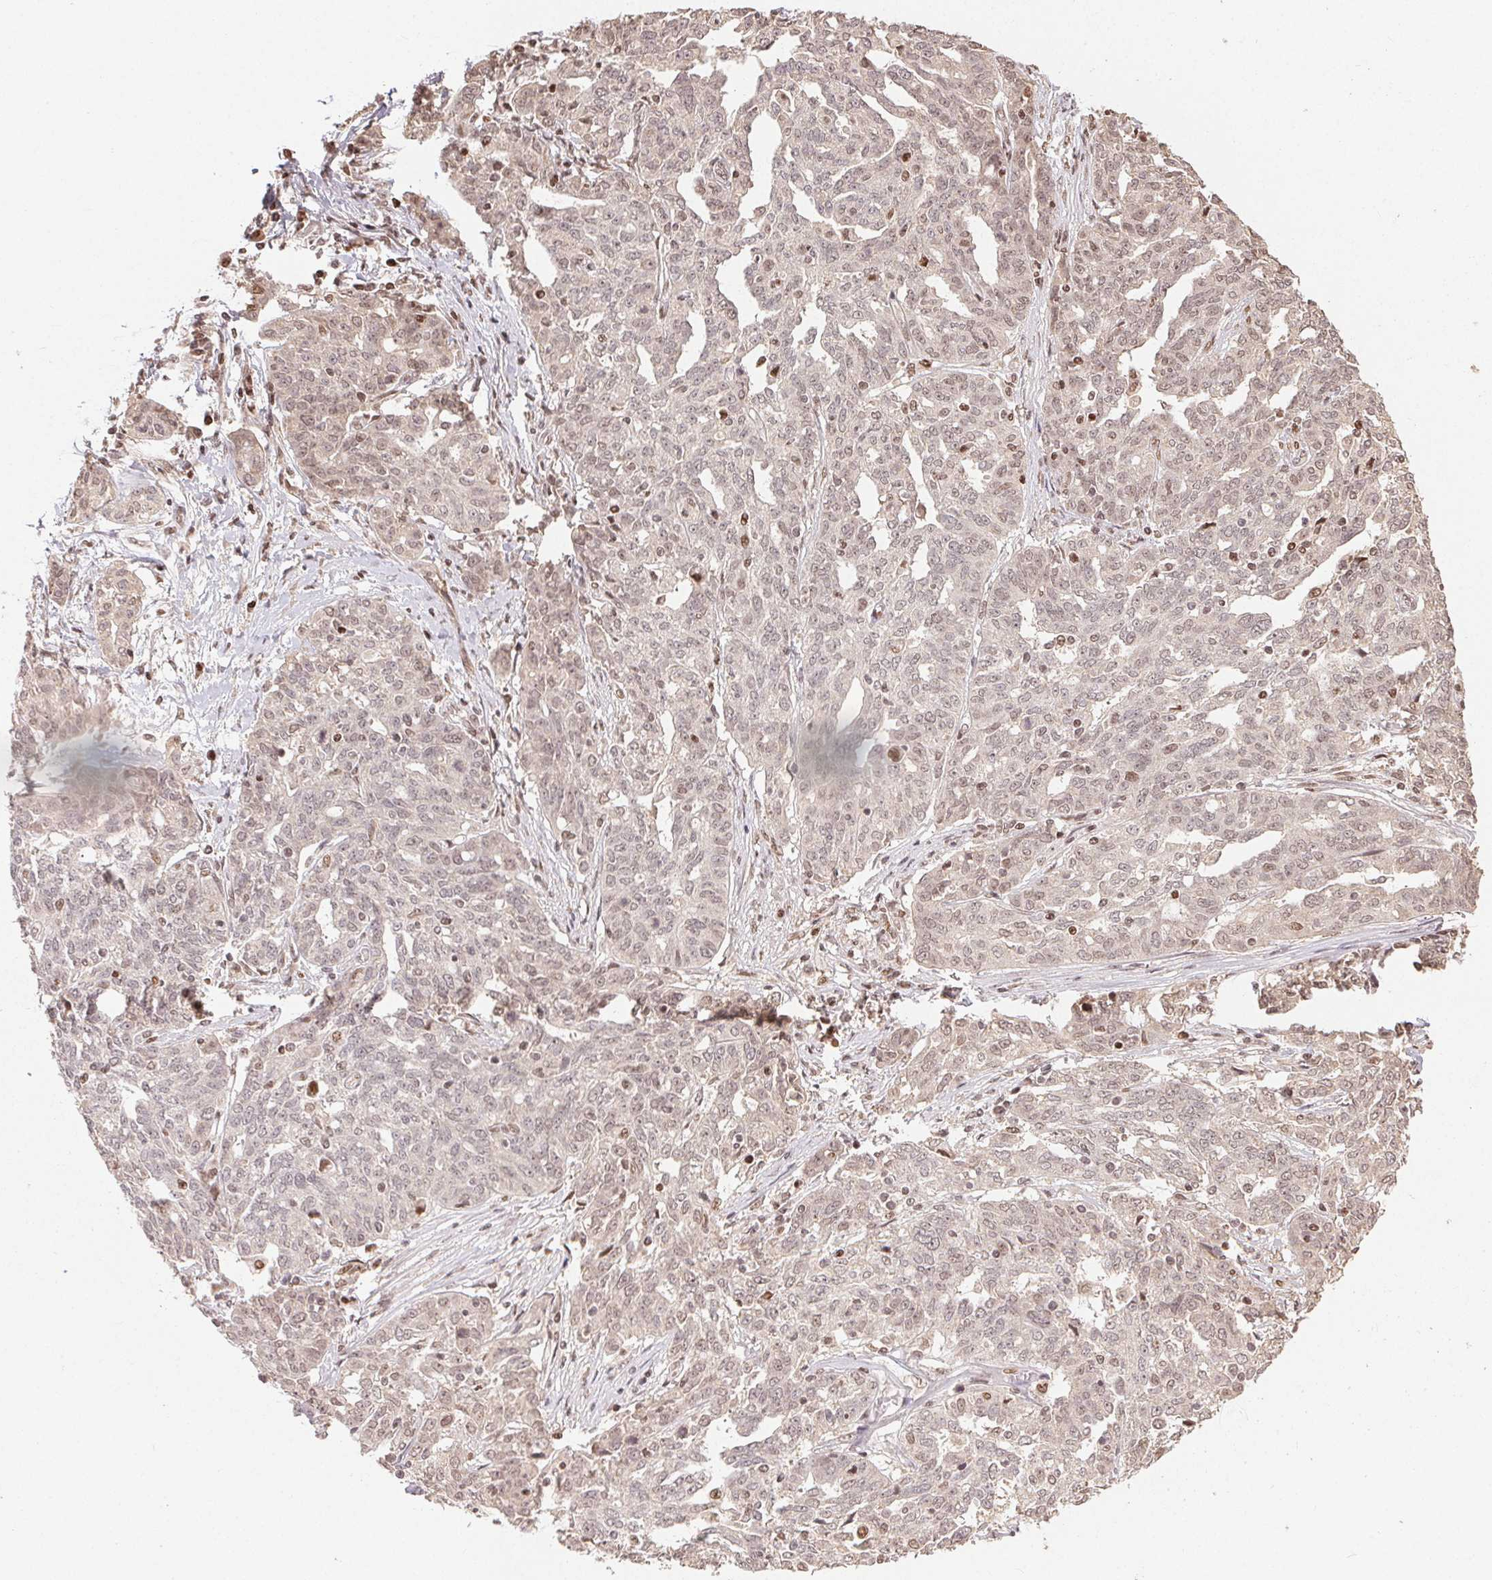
{"staining": {"intensity": "weak", "quantity": ">75%", "location": "nuclear"}, "tissue": "ovarian cancer", "cell_type": "Tumor cells", "image_type": "cancer", "snomed": [{"axis": "morphology", "description": "Cystadenocarcinoma, serous, NOS"}, {"axis": "topography", "description": "Ovary"}], "caption": "DAB (3,3'-diaminobenzidine) immunohistochemical staining of human ovarian cancer demonstrates weak nuclear protein staining in about >75% of tumor cells.", "gene": "MAPKAPK2", "patient": {"sex": "female", "age": 67}}